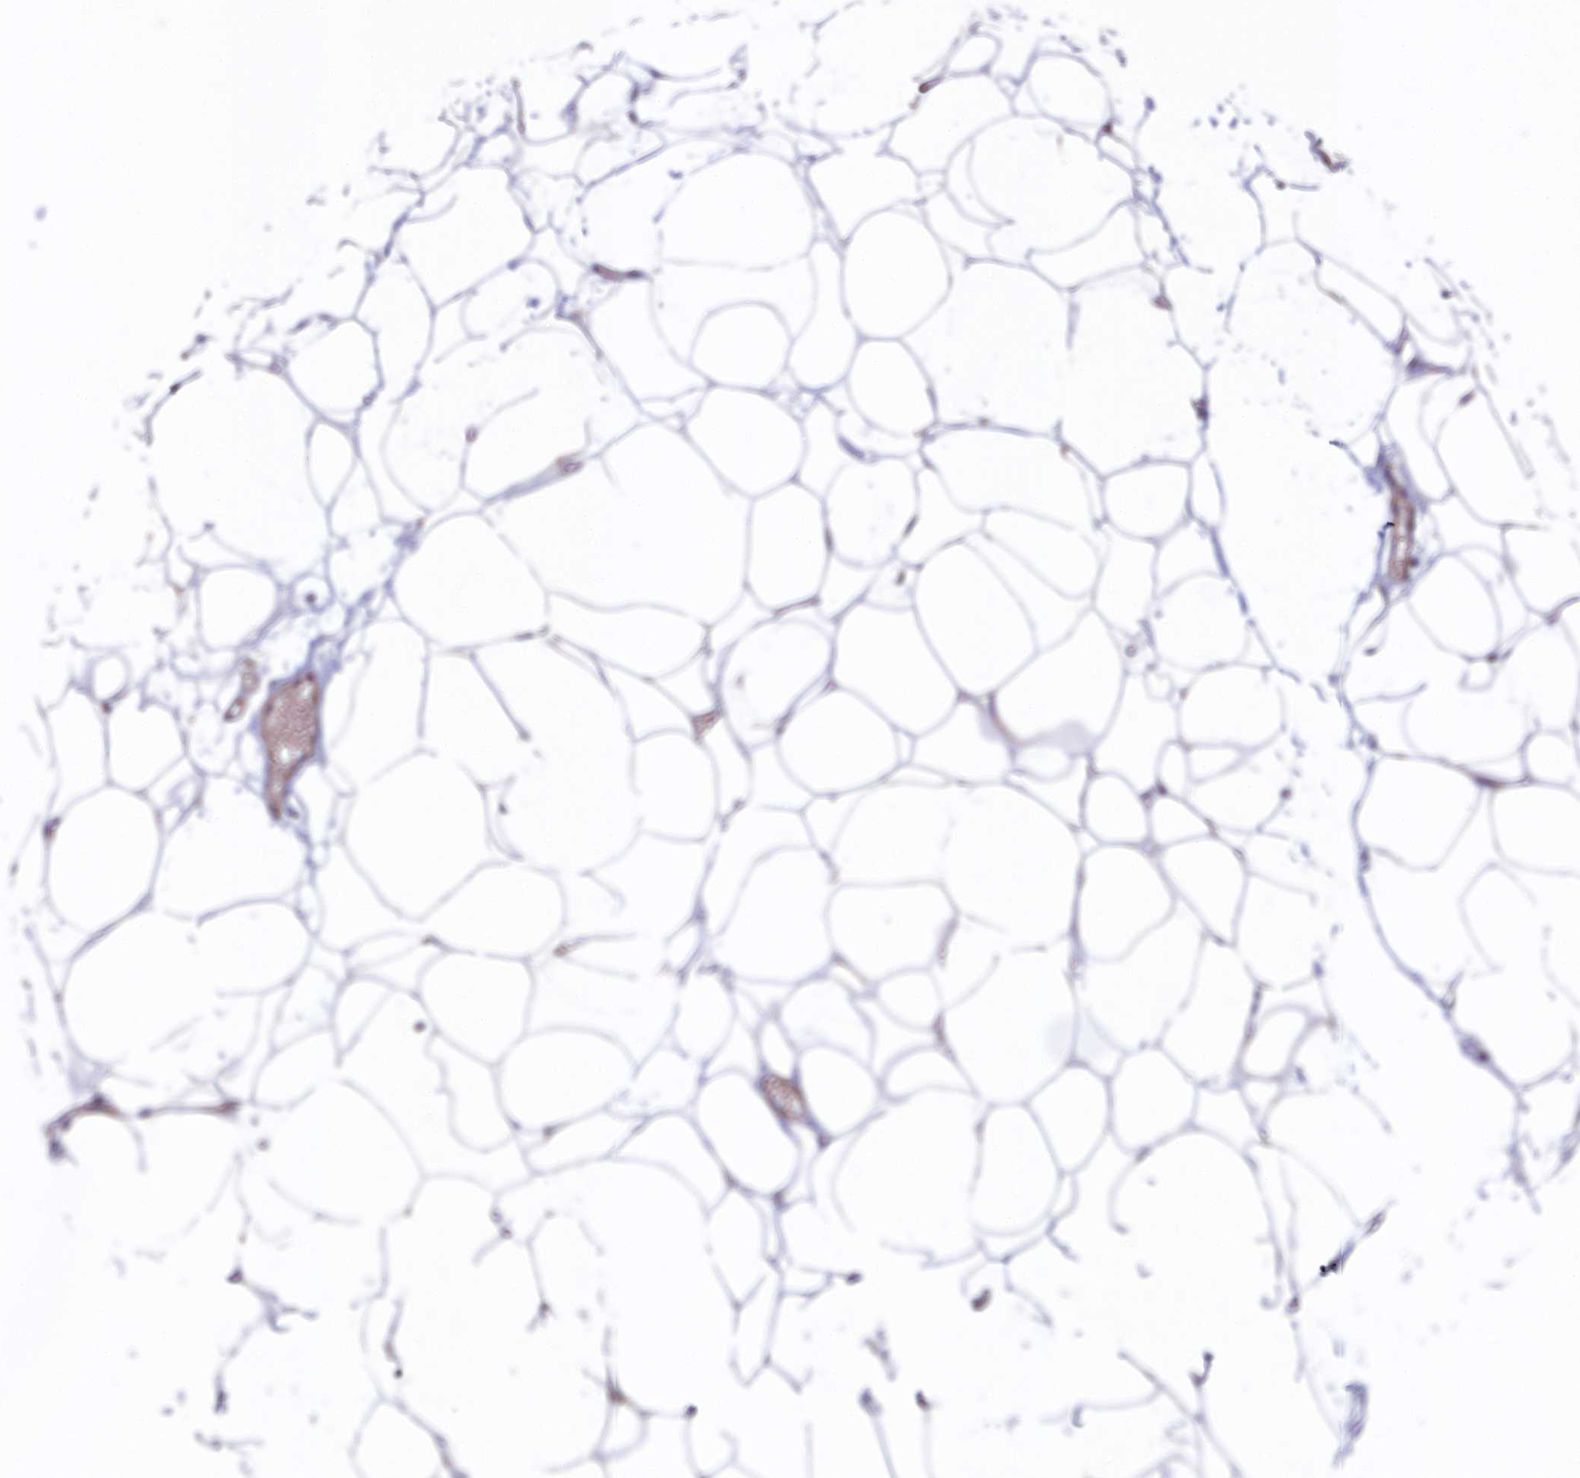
{"staining": {"intensity": "negative", "quantity": "none", "location": "none"}, "tissue": "adipose tissue", "cell_type": "Adipocytes", "image_type": "normal", "snomed": [{"axis": "morphology", "description": "Normal tissue, NOS"}, {"axis": "topography", "description": "Breast"}], "caption": "The image demonstrates no staining of adipocytes in normal adipose tissue. (Stains: DAB IHC with hematoxylin counter stain, Microscopy: brightfield microscopy at high magnification).", "gene": "BET1L", "patient": {"sex": "female", "age": 23}}